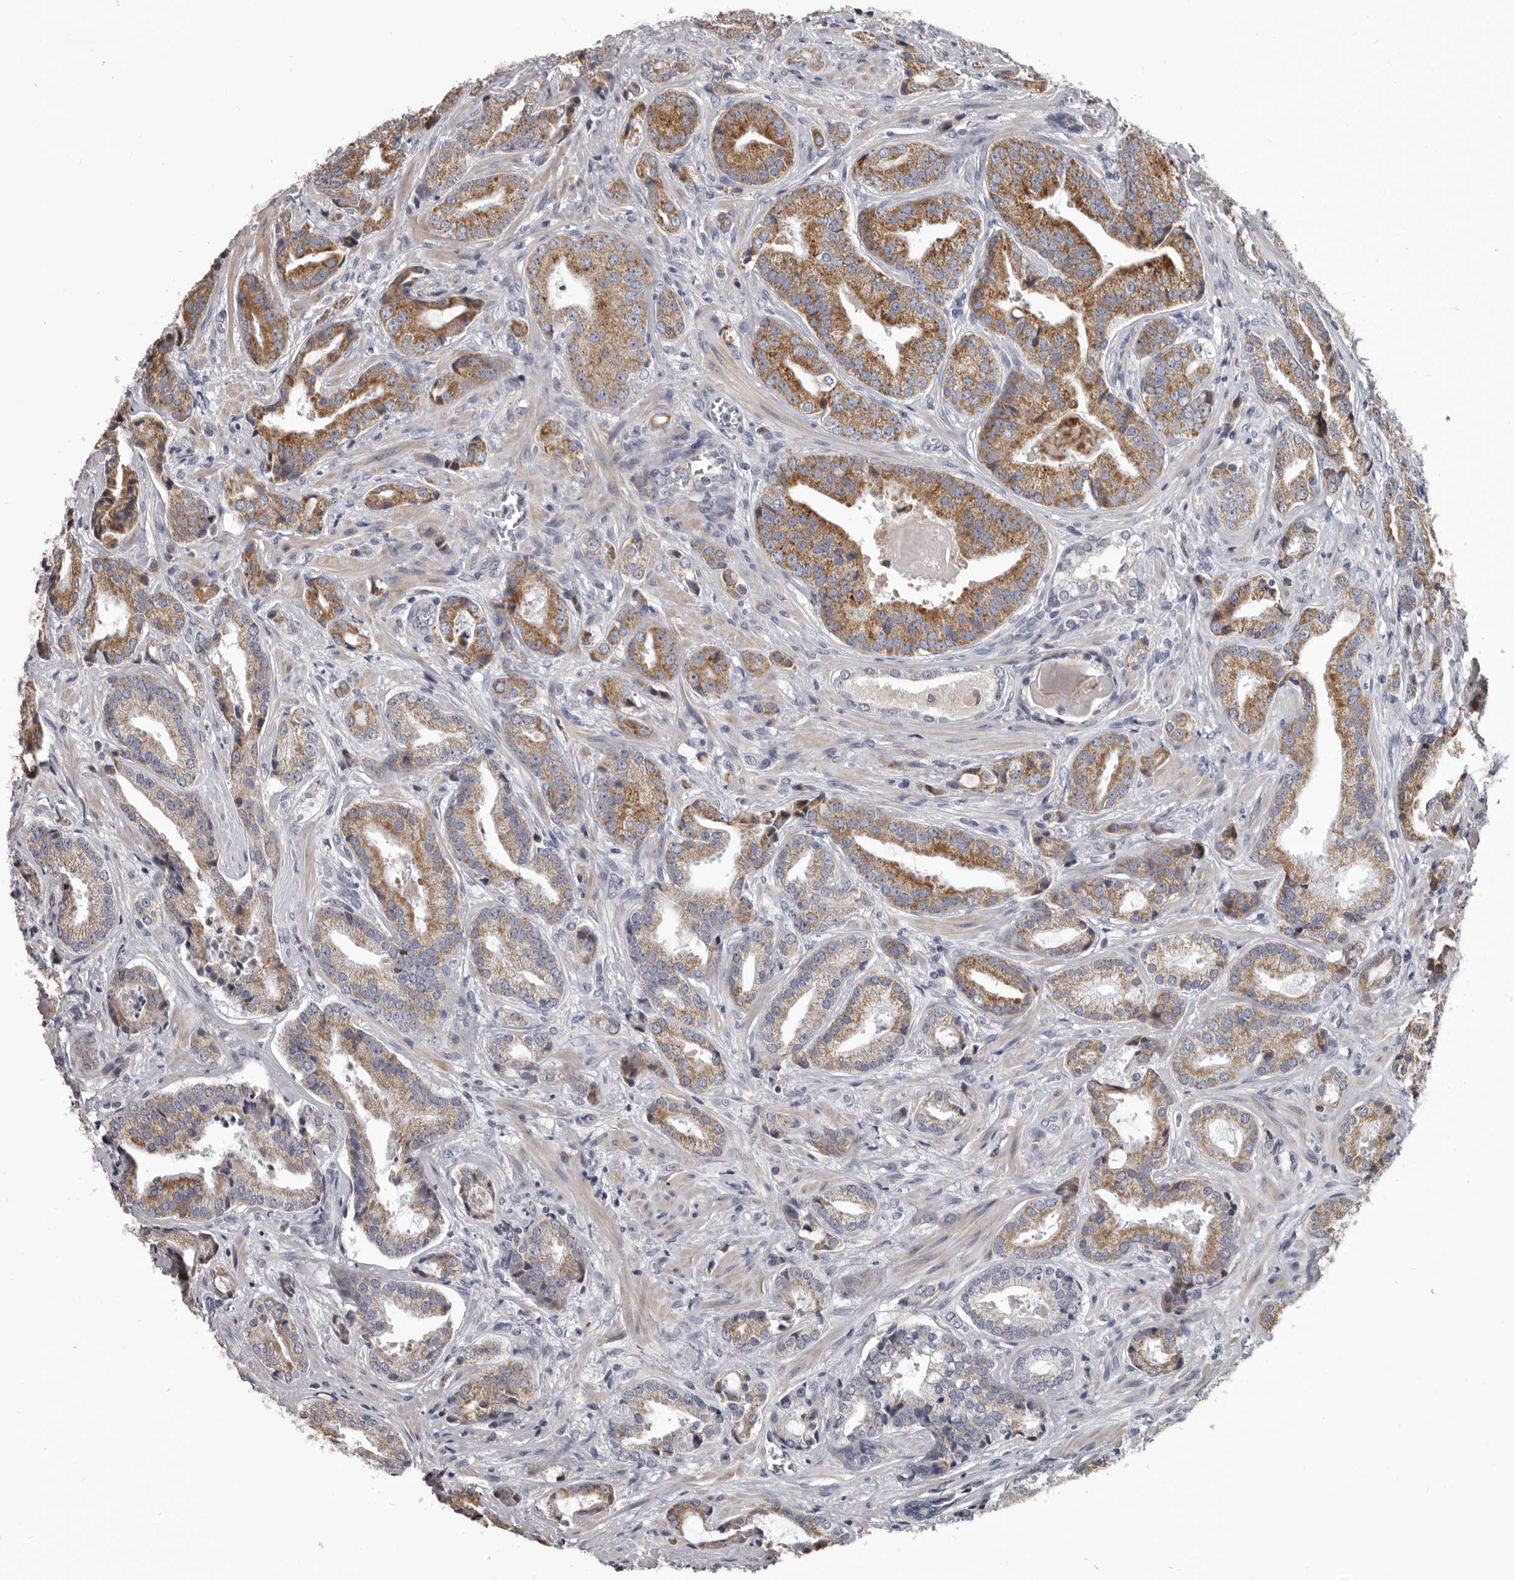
{"staining": {"intensity": "moderate", "quantity": "25%-75%", "location": "cytoplasmic/membranous"}, "tissue": "prostate cancer", "cell_type": "Tumor cells", "image_type": "cancer", "snomed": [{"axis": "morphology", "description": "Adenocarcinoma, High grade"}, {"axis": "topography", "description": "Prostate"}], "caption": "Immunohistochemistry (IHC) photomicrograph of neoplastic tissue: human prostate cancer stained using IHC shows medium levels of moderate protein expression localized specifically in the cytoplasmic/membranous of tumor cells, appearing as a cytoplasmic/membranous brown color.", "gene": "ALDH5A1", "patient": {"sex": "male", "age": 73}}